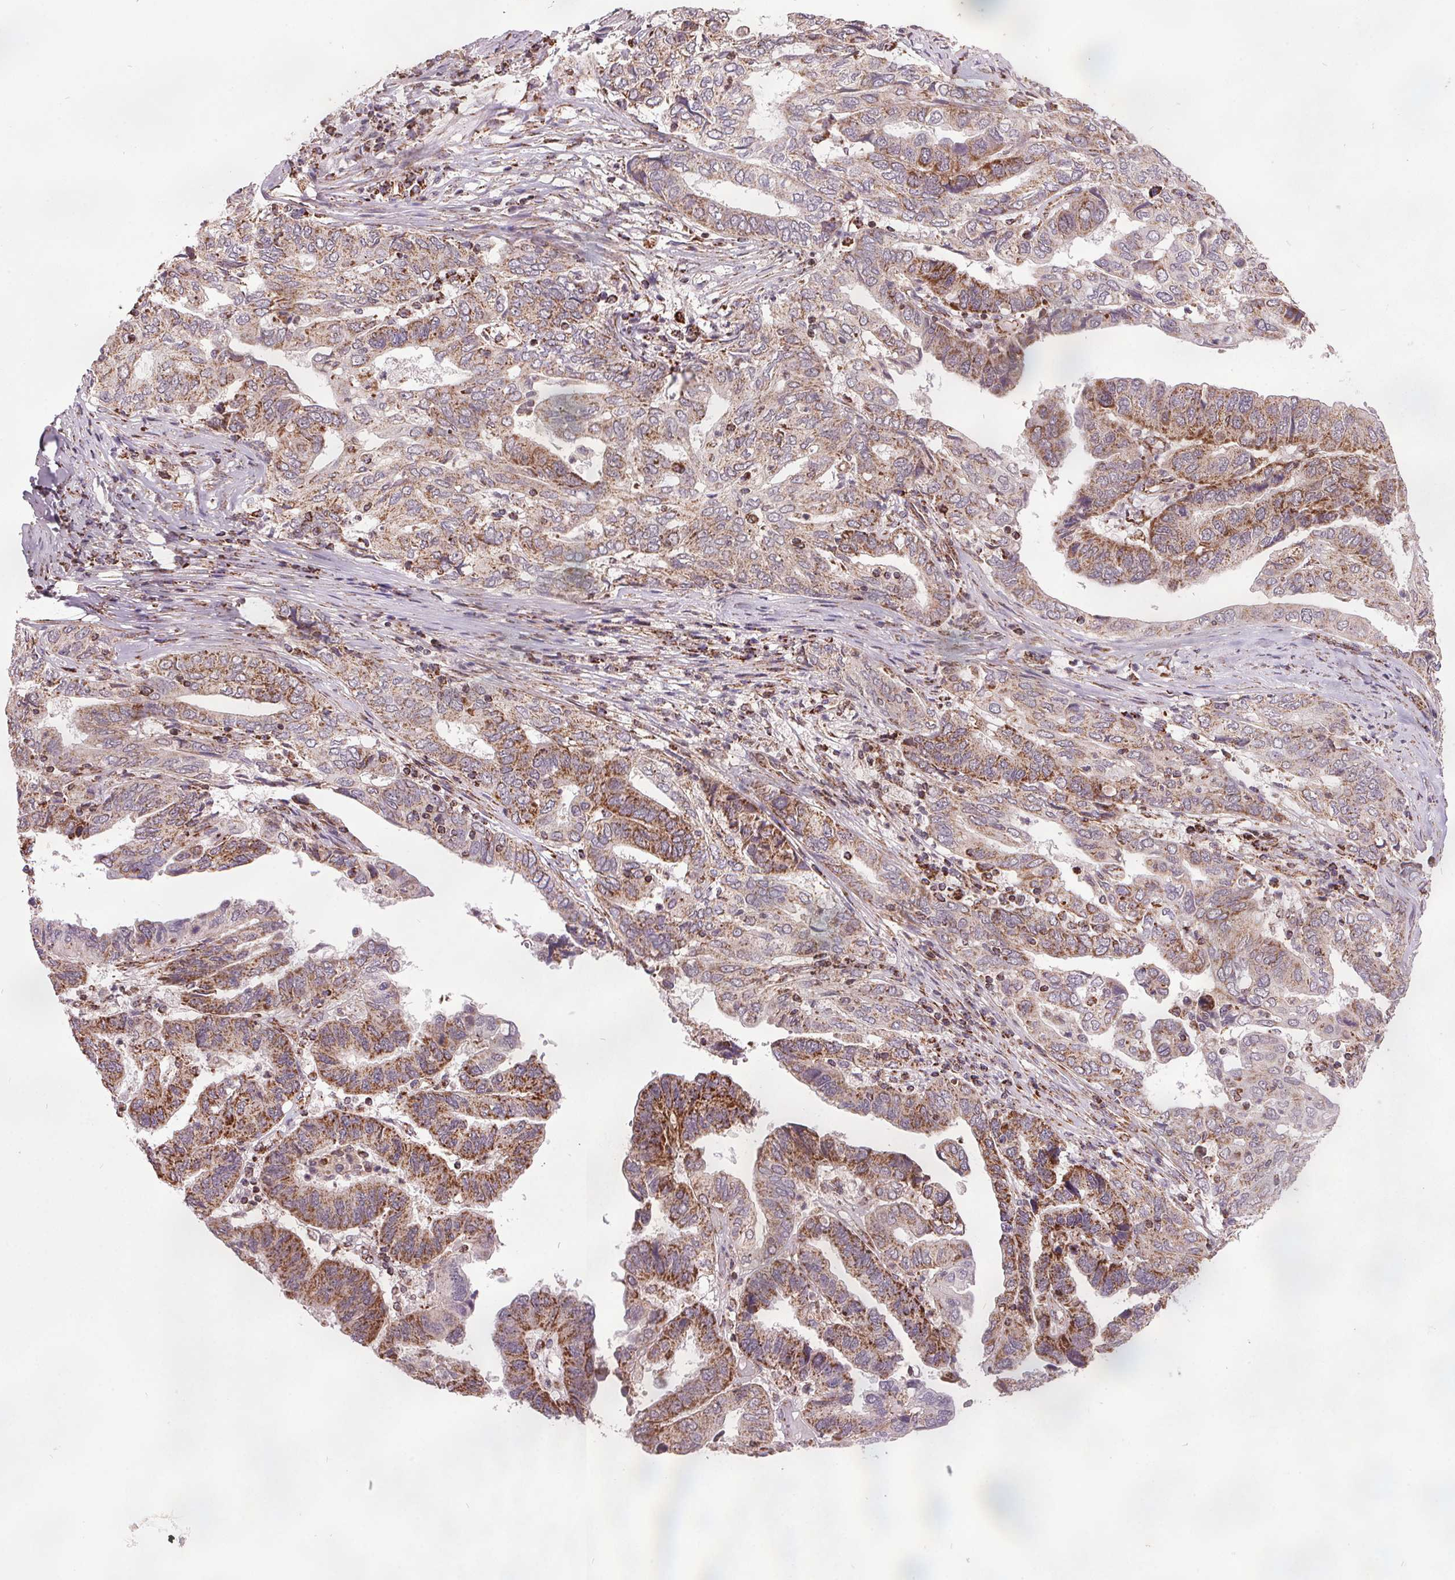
{"staining": {"intensity": "moderate", "quantity": ">75%", "location": "cytoplasmic/membranous"}, "tissue": "ovarian cancer", "cell_type": "Tumor cells", "image_type": "cancer", "snomed": [{"axis": "morphology", "description": "Cystadenocarcinoma, serous, NOS"}, {"axis": "topography", "description": "Ovary"}], "caption": "The image exhibits immunohistochemical staining of serous cystadenocarcinoma (ovarian). There is moderate cytoplasmic/membranous staining is present in approximately >75% of tumor cells.", "gene": "NDUFS6", "patient": {"sex": "female", "age": 79}}